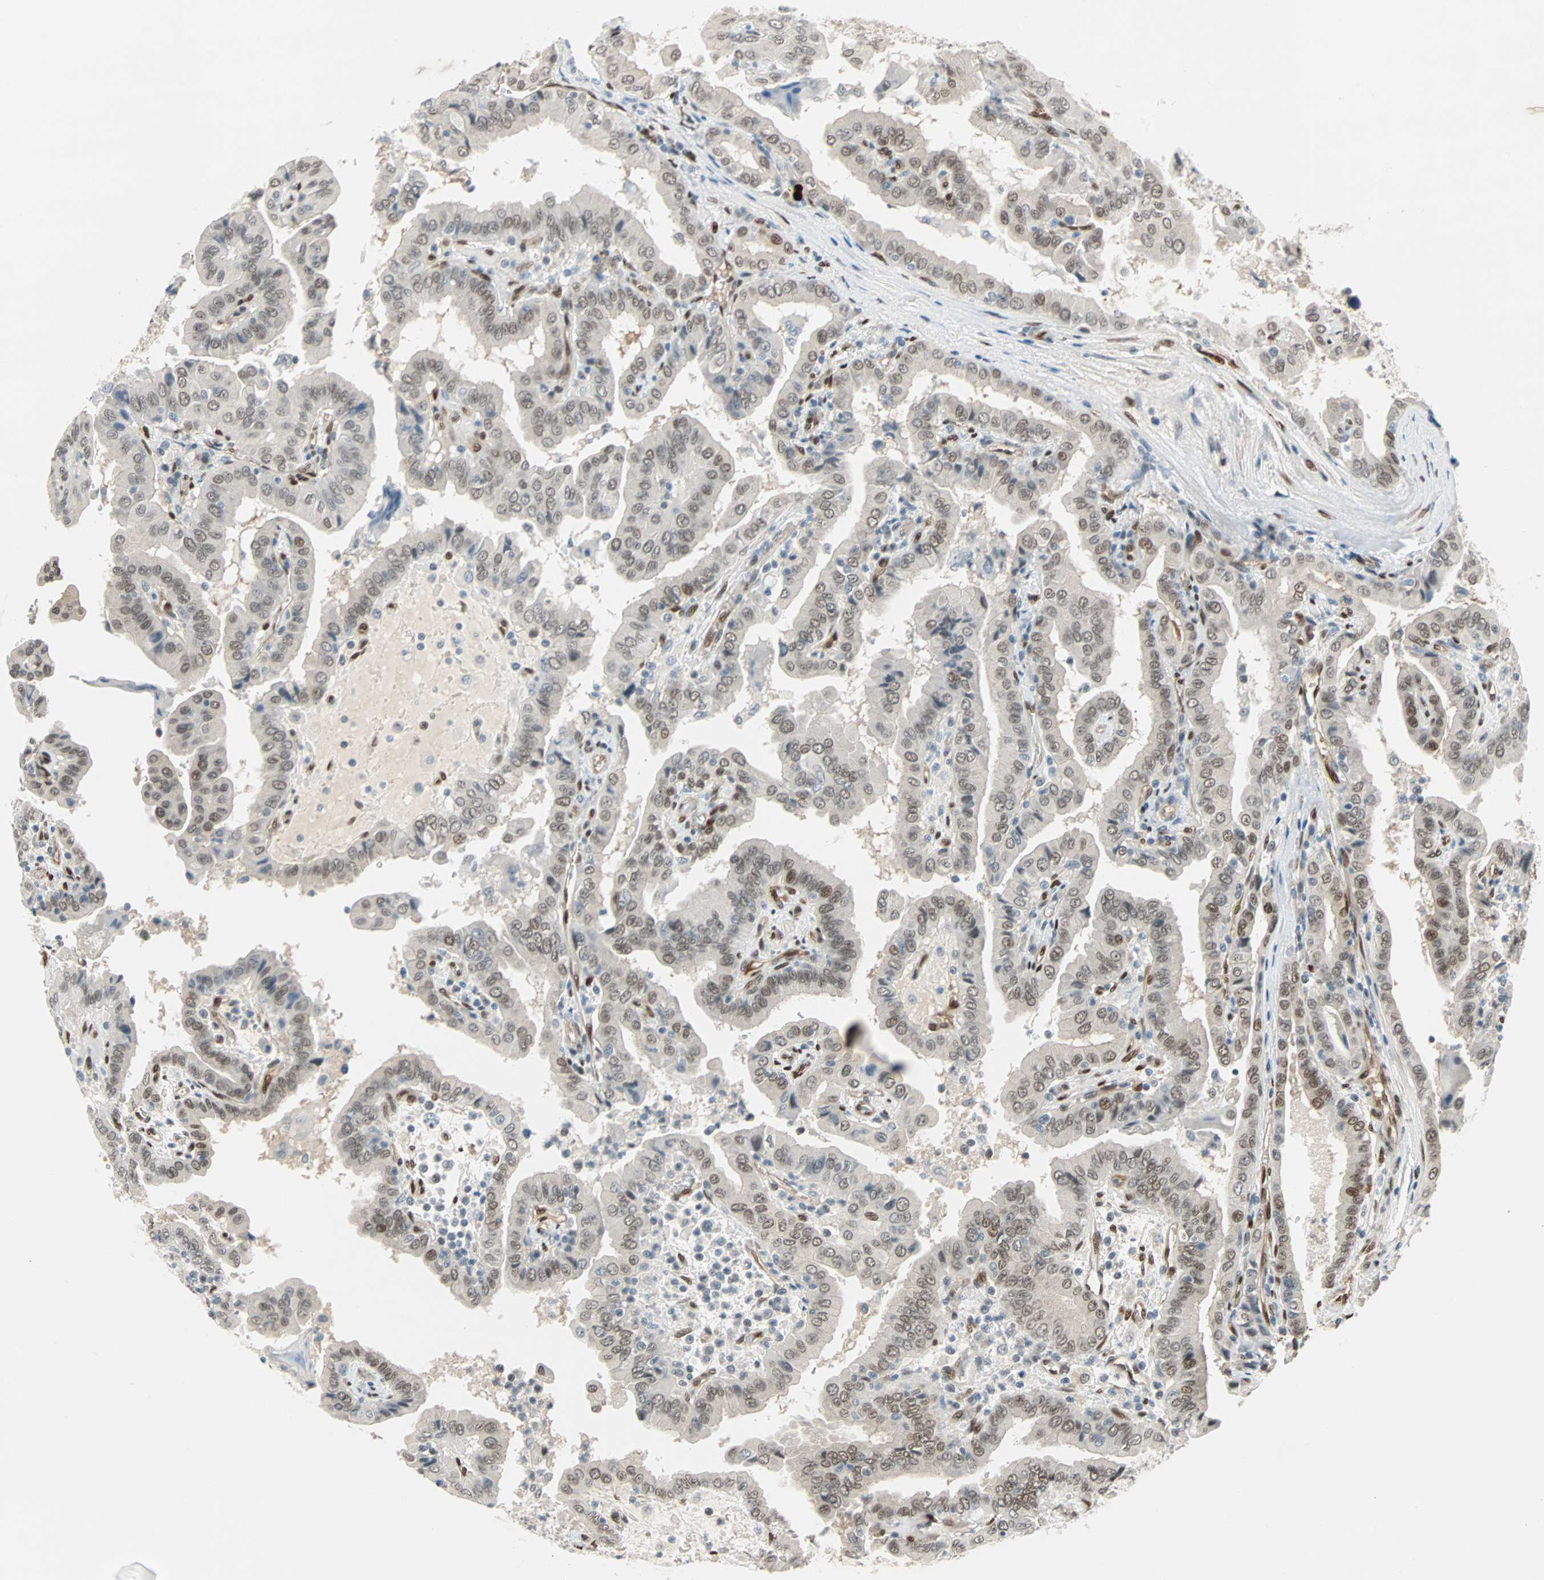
{"staining": {"intensity": "moderate", "quantity": ">75%", "location": "cytoplasmic/membranous,nuclear"}, "tissue": "thyroid cancer", "cell_type": "Tumor cells", "image_type": "cancer", "snomed": [{"axis": "morphology", "description": "Papillary adenocarcinoma, NOS"}, {"axis": "topography", "description": "Thyroid gland"}], "caption": "IHC histopathology image of human papillary adenocarcinoma (thyroid) stained for a protein (brown), which exhibits medium levels of moderate cytoplasmic/membranous and nuclear expression in approximately >75% of tumor cells.", "gene": "WWTR1", "patient": {"sex": "male", "age": 33}}